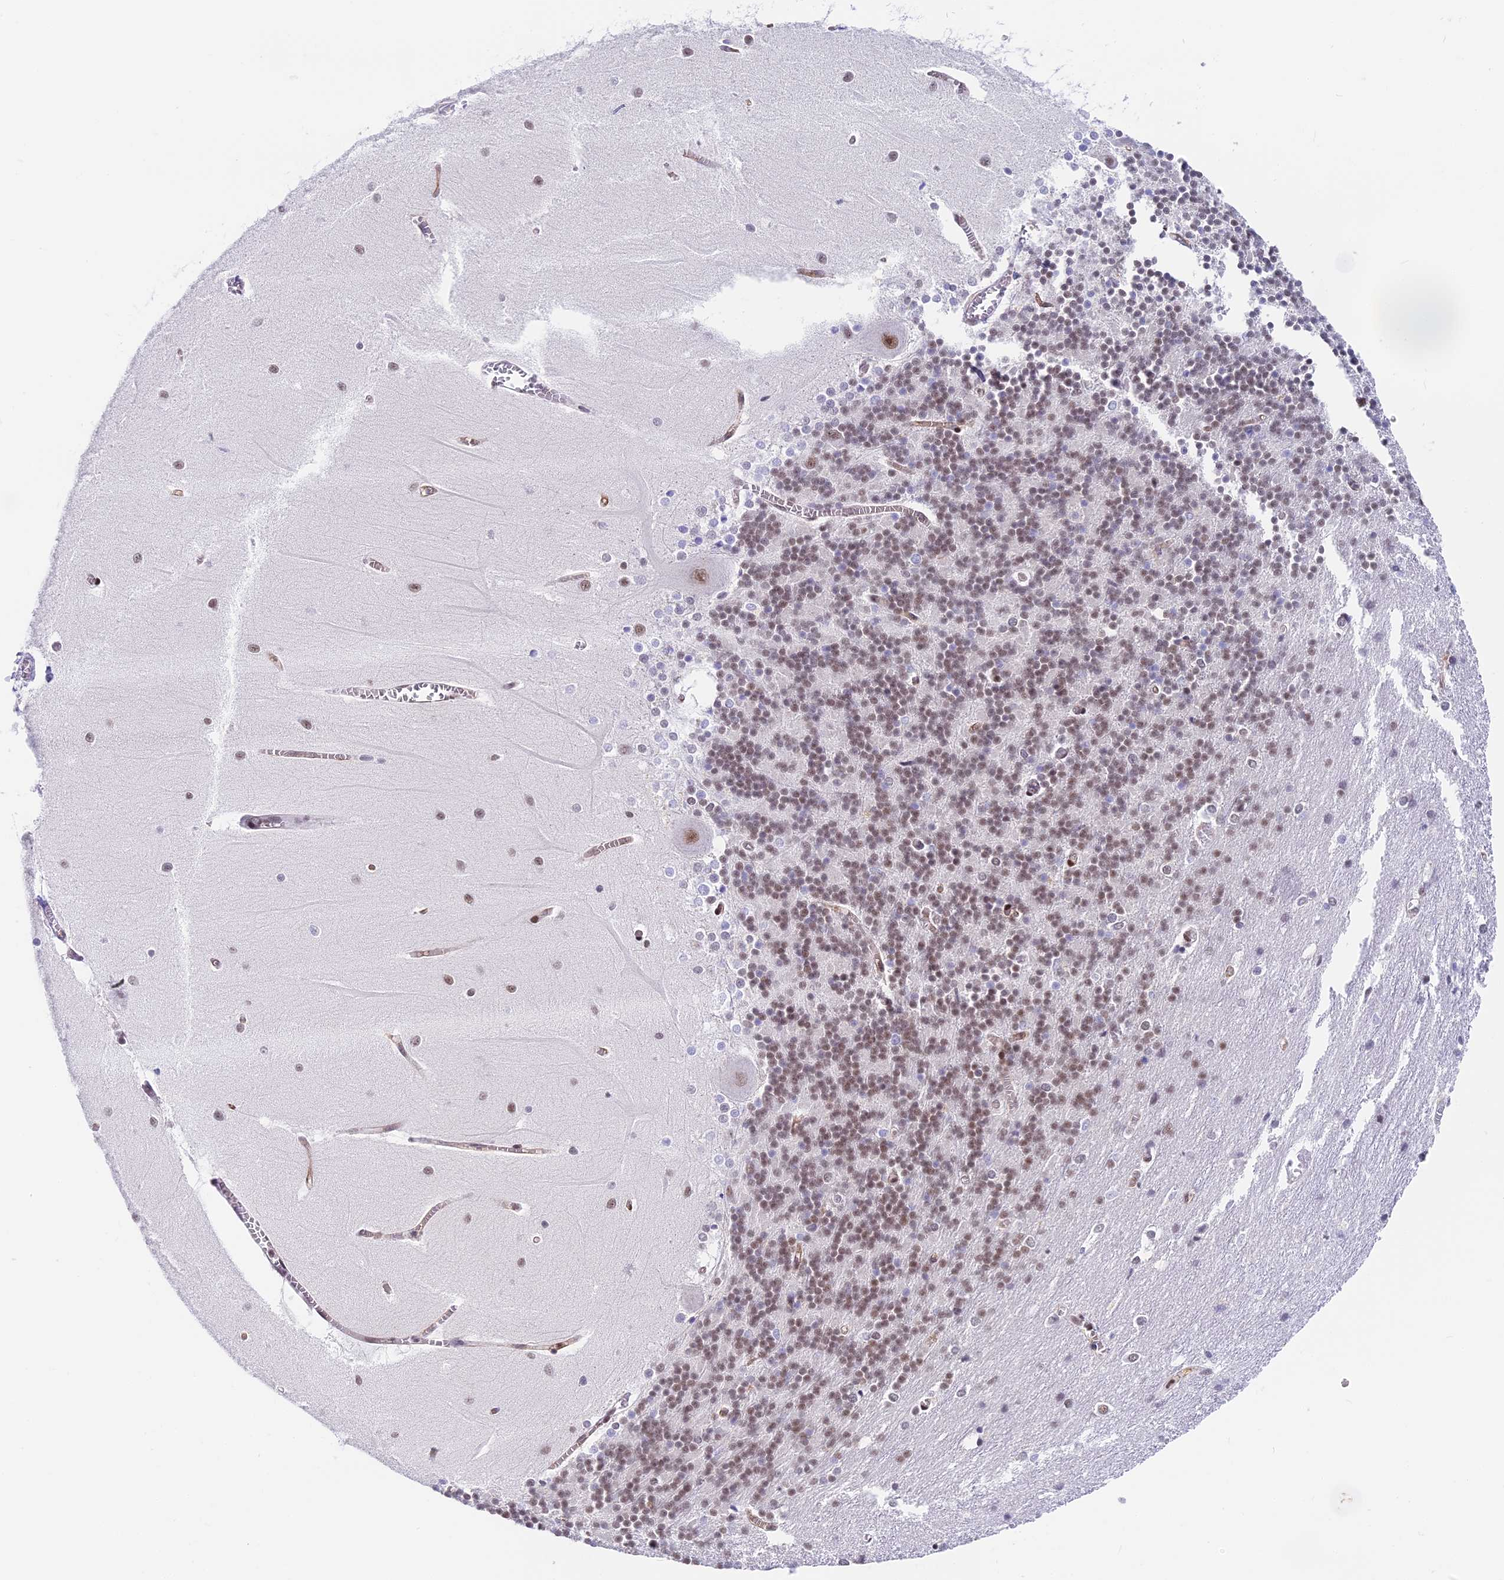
{"staining": {"intensity": "moderate", "quantity": "25%-75%", "location": "nuclear"}, "tissue": "cerebellum", "cell_type": "Cells in granular layer", "image_type": "normal", "snomed": [{"axis": "morphology", "description": "Normal tissue, NOS"}, {"axis": "topography", "description": "Cerebellum"}], "caption": "Protein staining of unremarkable cerebellum displays moderate nuclear positivity in about 25%-75% of cells in granular layer. The staining is performed using DAB (3,3'-diaminobenzidine) brown chromogen to label protein expression. The nuclei are counter-stained blue using hematoxylin.", "gene": "SBNO1", "patient": {"sex": "male", "age": 37}}